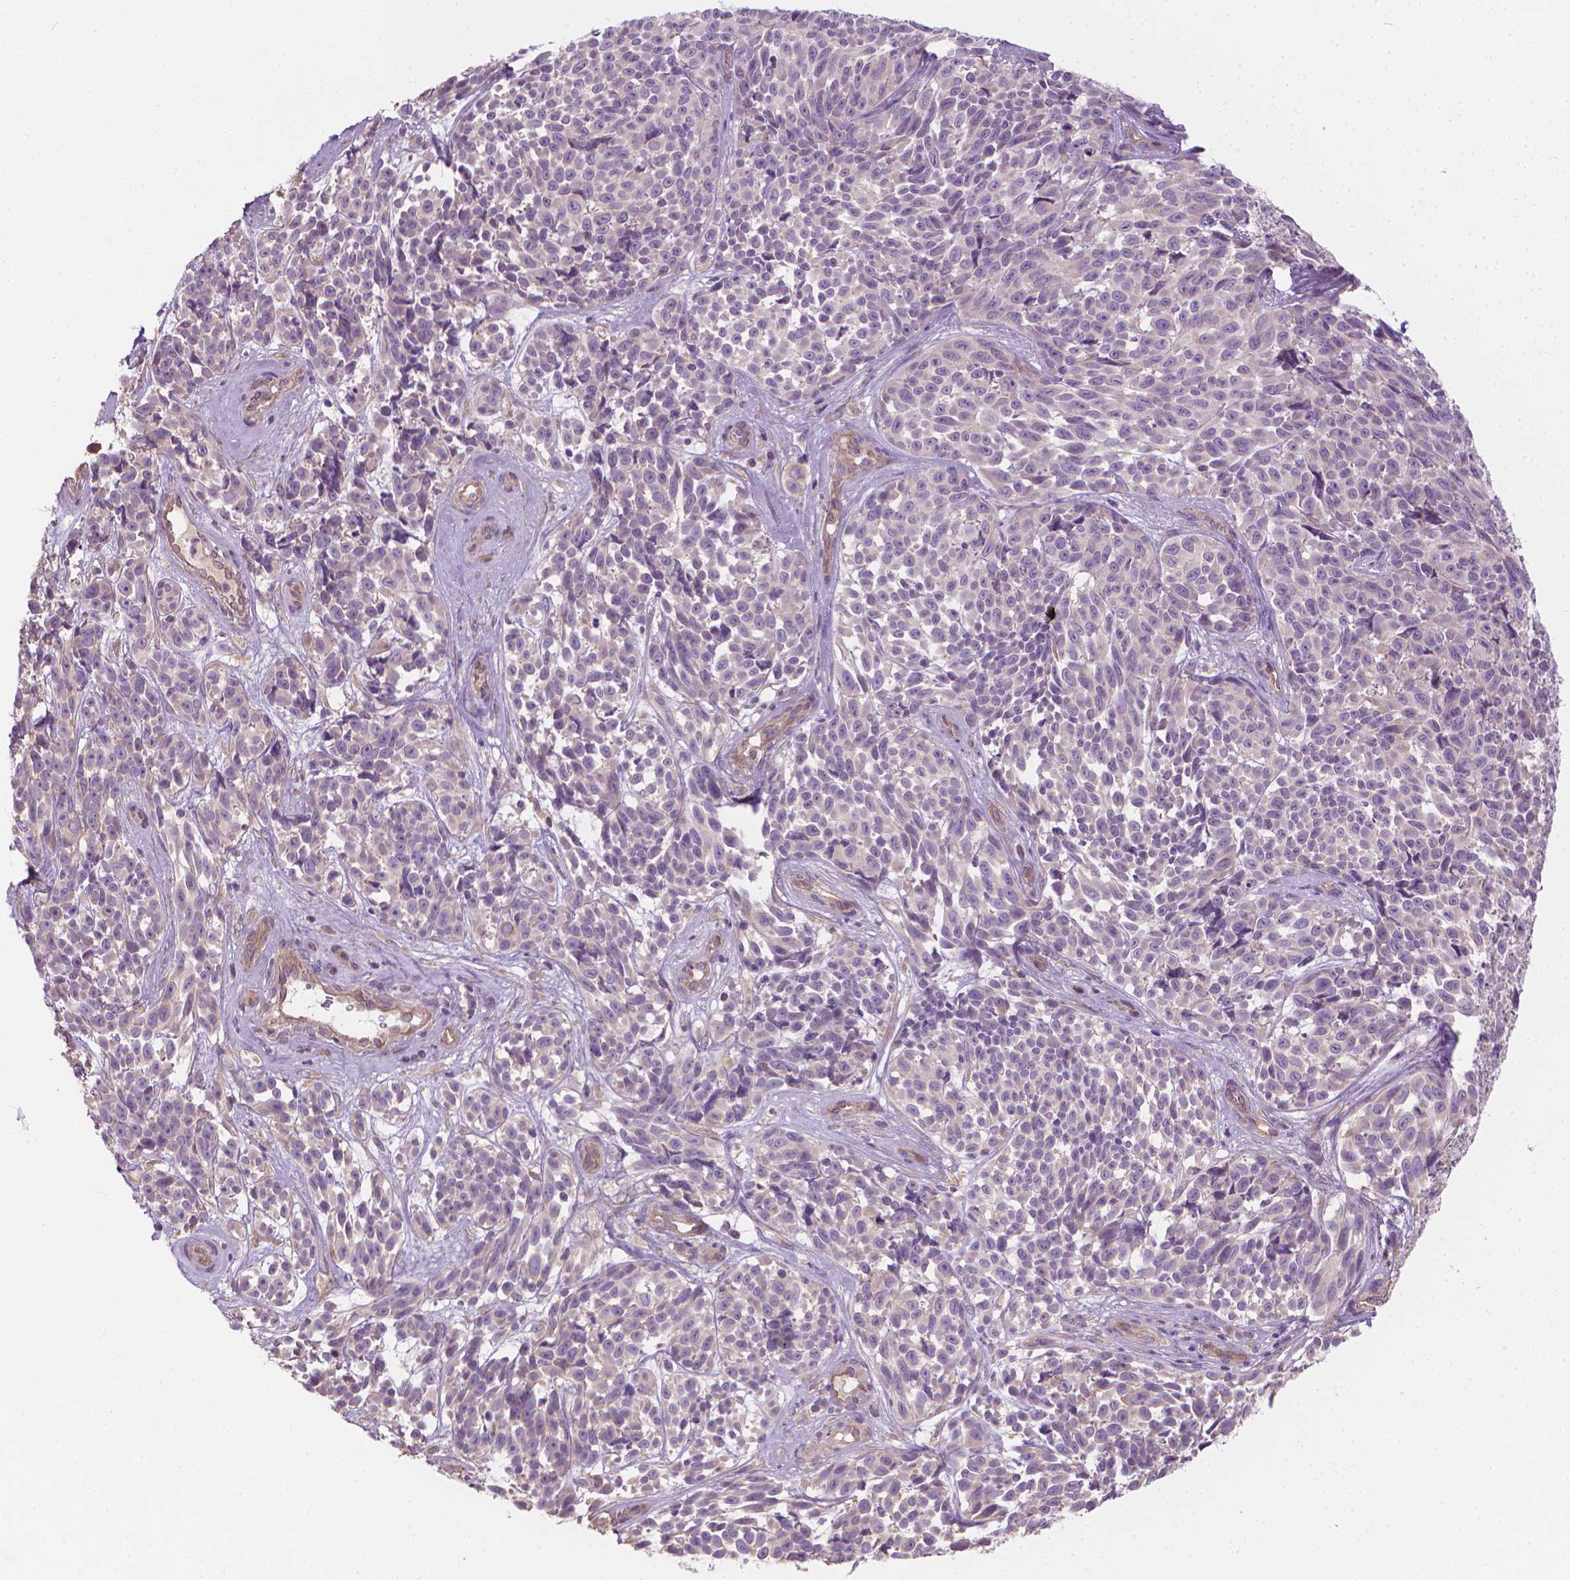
{"staining": {"intensity": "weak", "quantity": "<25%", "location": "cytoplasmic/membranous"}, "tissue": "melanoma", "cell_type": "Tumor cells", "image_type": "cancer", "snomed": [{"axis": "morphology", "description": "Malignant melanoma, NOS"}, {"axis": "topography", "description": "Skin"}], "caption": "An image of human malignant melanoma is negative for staining in tumor cells.", "gene": "RIIAD1", "patient": {"sex": "female", "age": 88}}